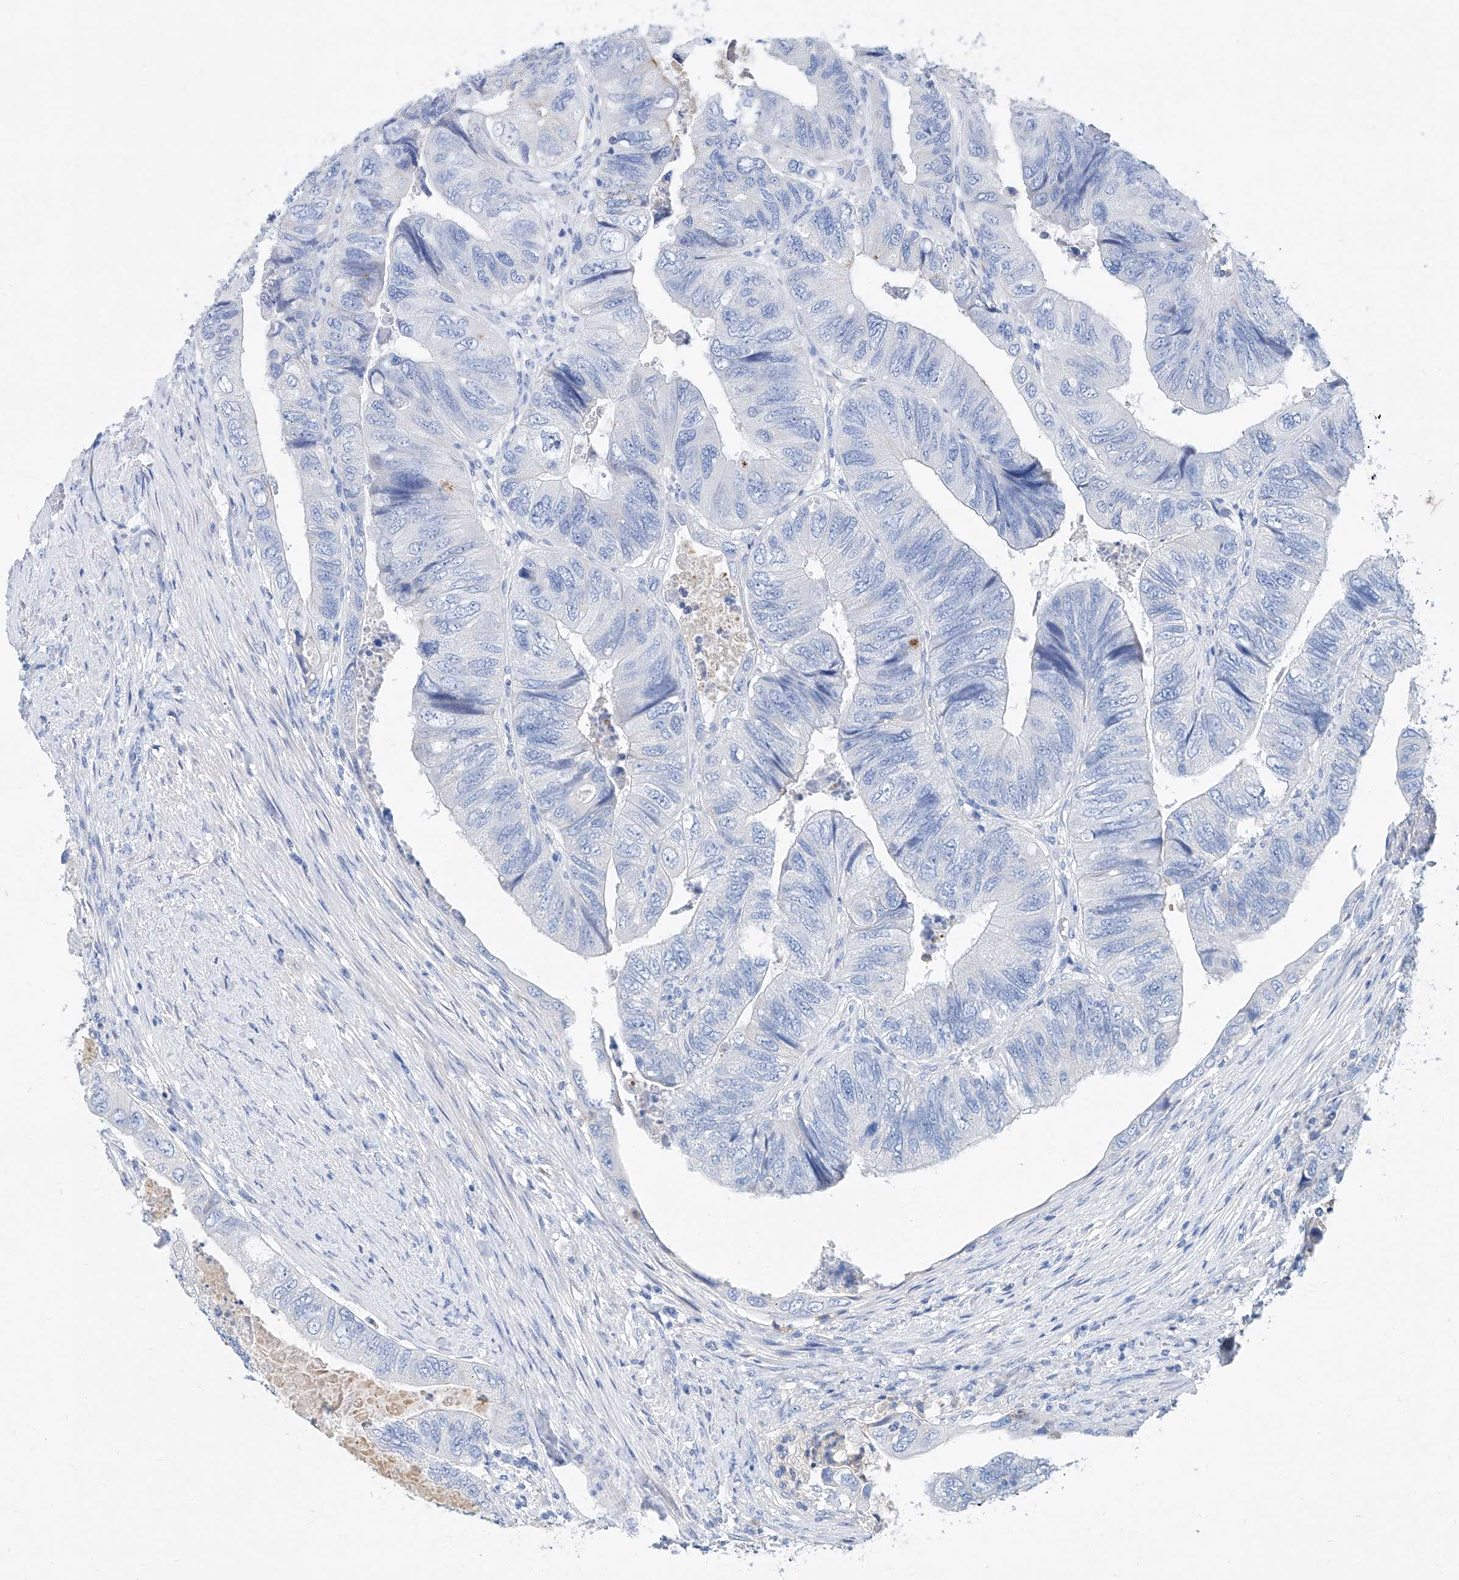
{"staining": {"intensity": "negative", "quantity": "none", "location": "none"}, "tissue": "colorectal cancer", "cell_type": "Tumor cells", "image_type": "cancer", "snomed": [{"axis": "morphology", "description": "Adenocarcinoma, NOS"}, {"axis": "topography", "description": "Rectum"}], "caption": "Immunohistochemistry (IHC) micrograph of neoplastic tissue: human colorectal cancer (adenocarcinoma) stained with DAB reveals no significant protein staining in tumor cells.", "gene": "SLC25A29", "patient": {"sex": "male", "age": 63}}